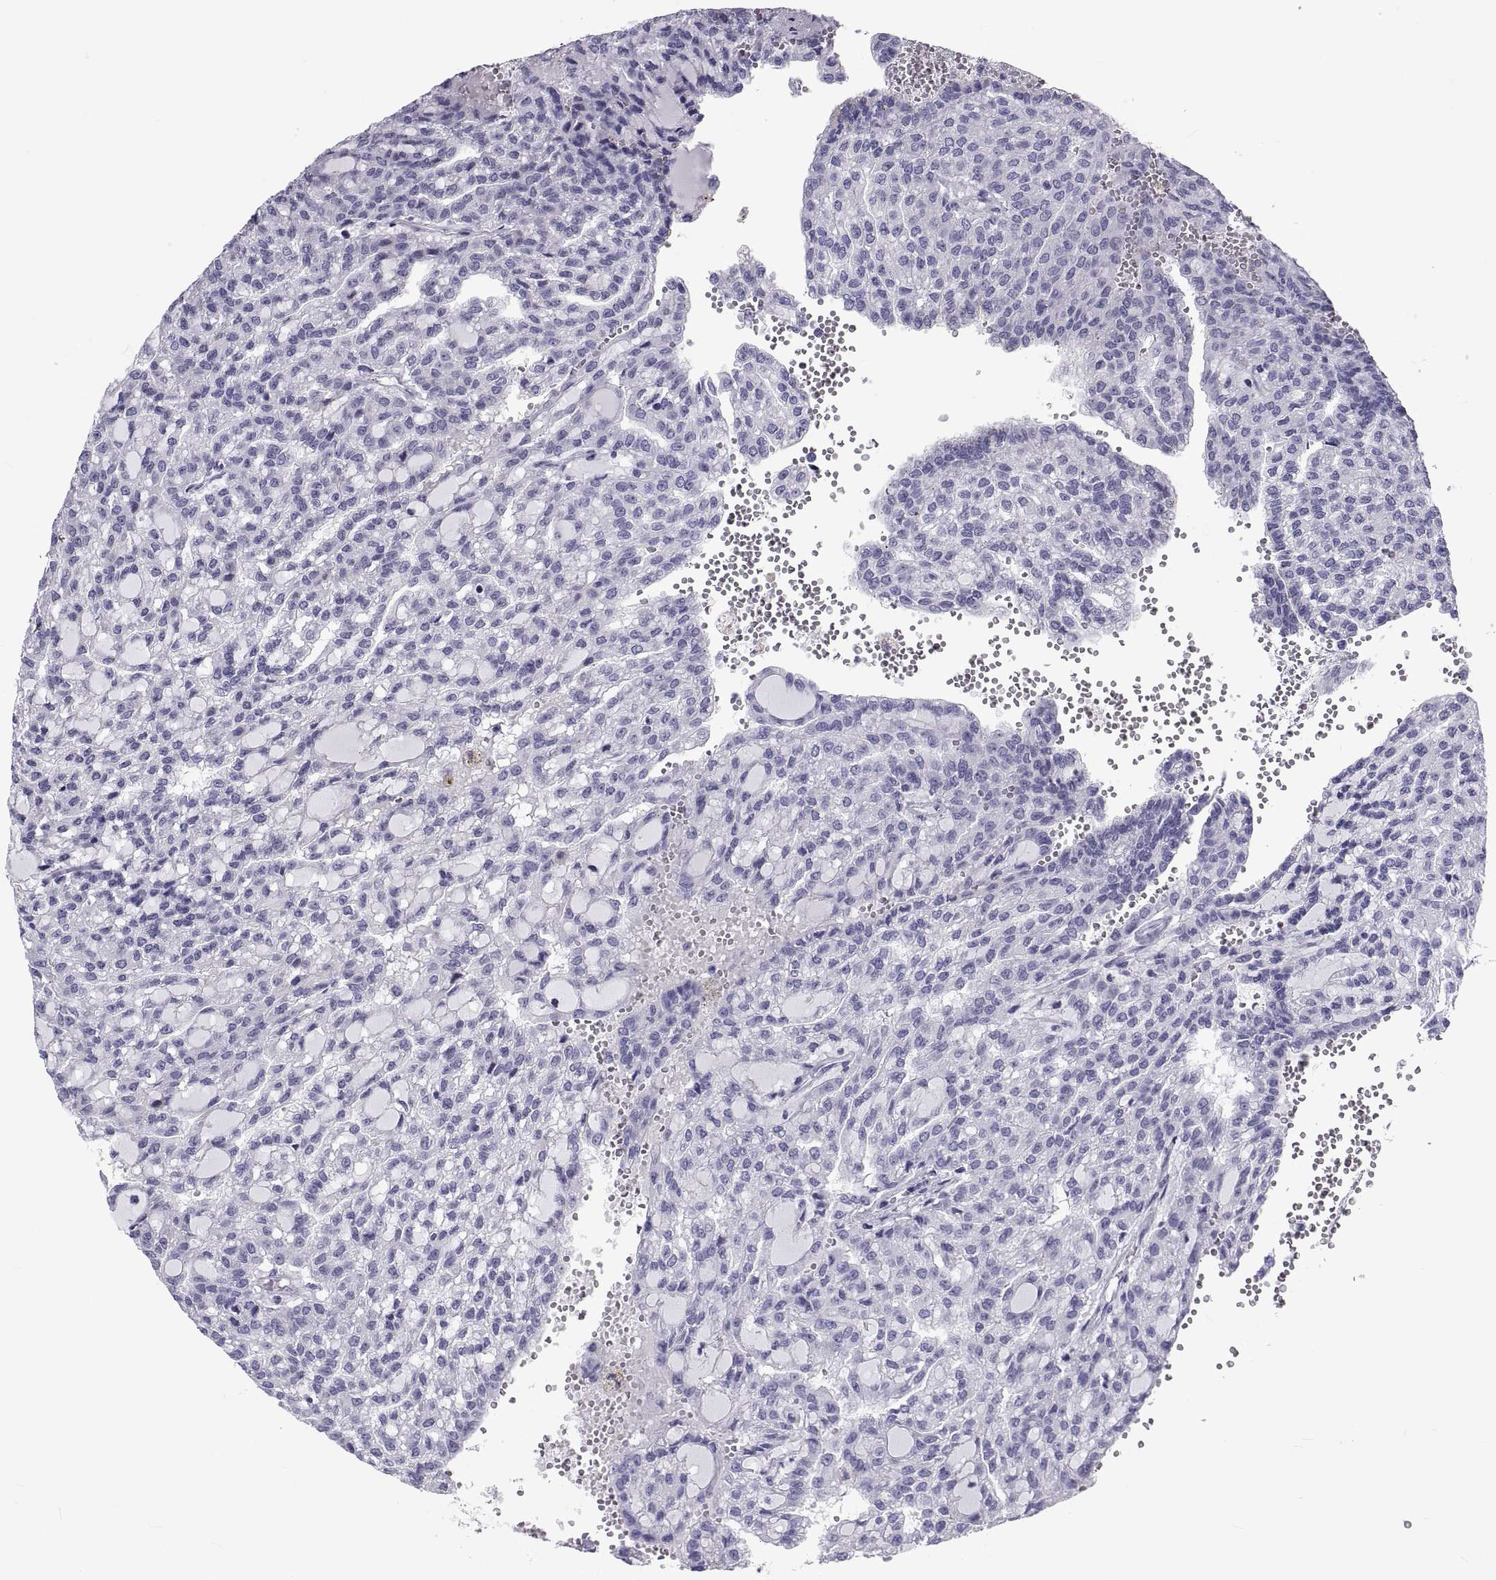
{"staining": {"intensity": "negative", "quantity": "none", "location": "none"}, "tissue": "renal cancer", "cell_type": "Tumor cells", "image_type": "cancer", "snomed": [{"axis": "morphology", "description": "Adenocarcinoma, NOS"}, {"axis": "topography", "description": "Kidney"}], "caption": "The histopathology image reveals no staining of tumor cells in adenocarcinoma (renal). (Brightfield microscopy of DAB (3,3'-diaminobenzidine) immunohistochemistry at high magnification).", "gene": "NPTX2", "patient": {"sex": "male", "age": 63}}